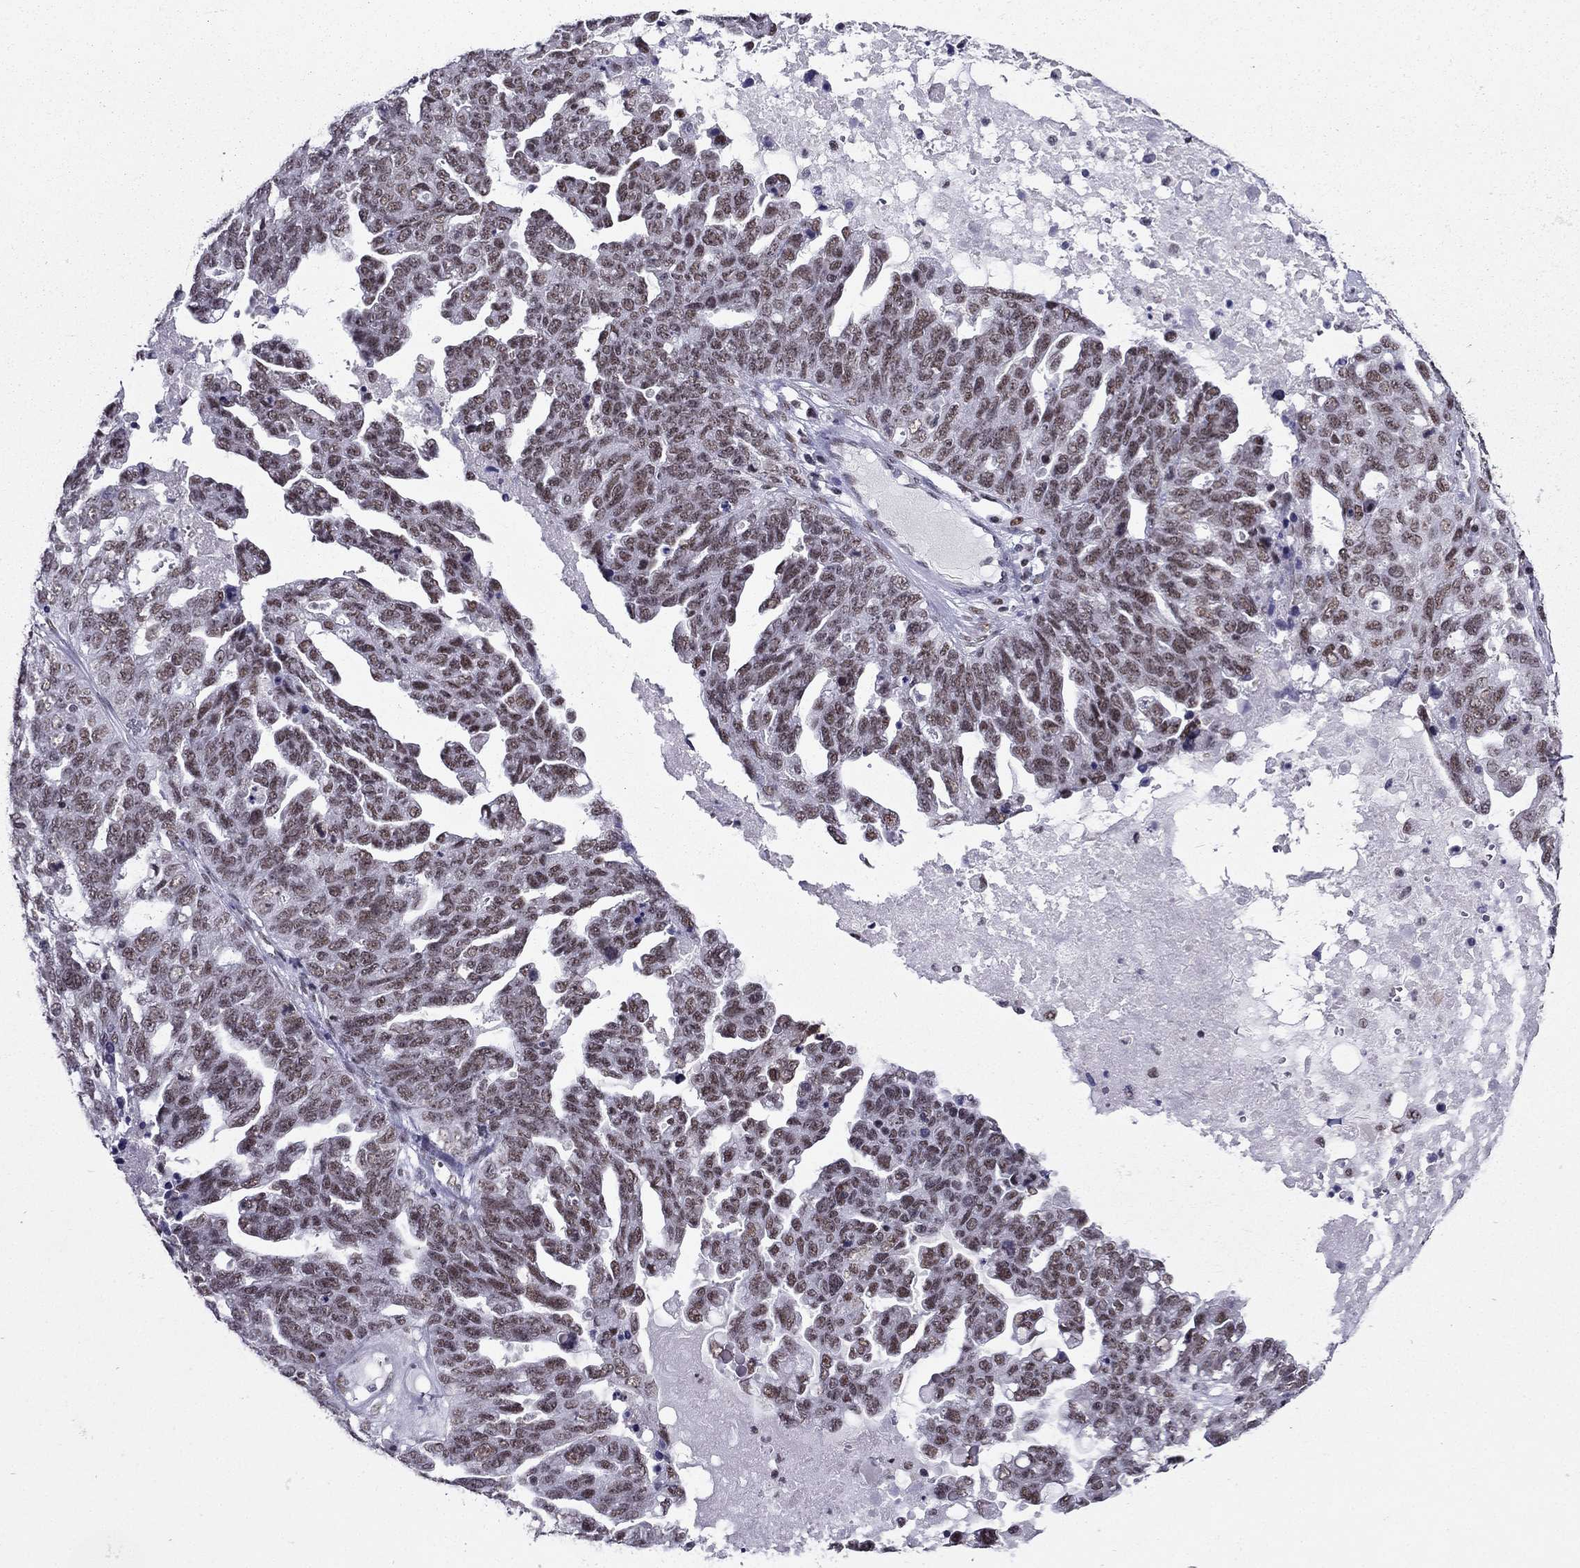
{"staining": {"intensity": "moderate", "quantity": "25%-75%", "location": "nuclear"}, "tissue": "ovarian cancer", "cell_type": "Tumor cells", "image_type": "cancer", "snomed": [{"axis": "morphology", "description": "Cystadenocarcinoma, serous, NOS"}, {"axis": "topography", "description": "Ovary"}], "caption": "Immunohistochemical staining of human ovarian cancer (serous cystadenocarcinoma) displays medium levels of moderate nuclear expression in approximately 25%-75% of tumor cells.", "gene": "ZNF420", "patient": {"sex": "female", "age": 71}}